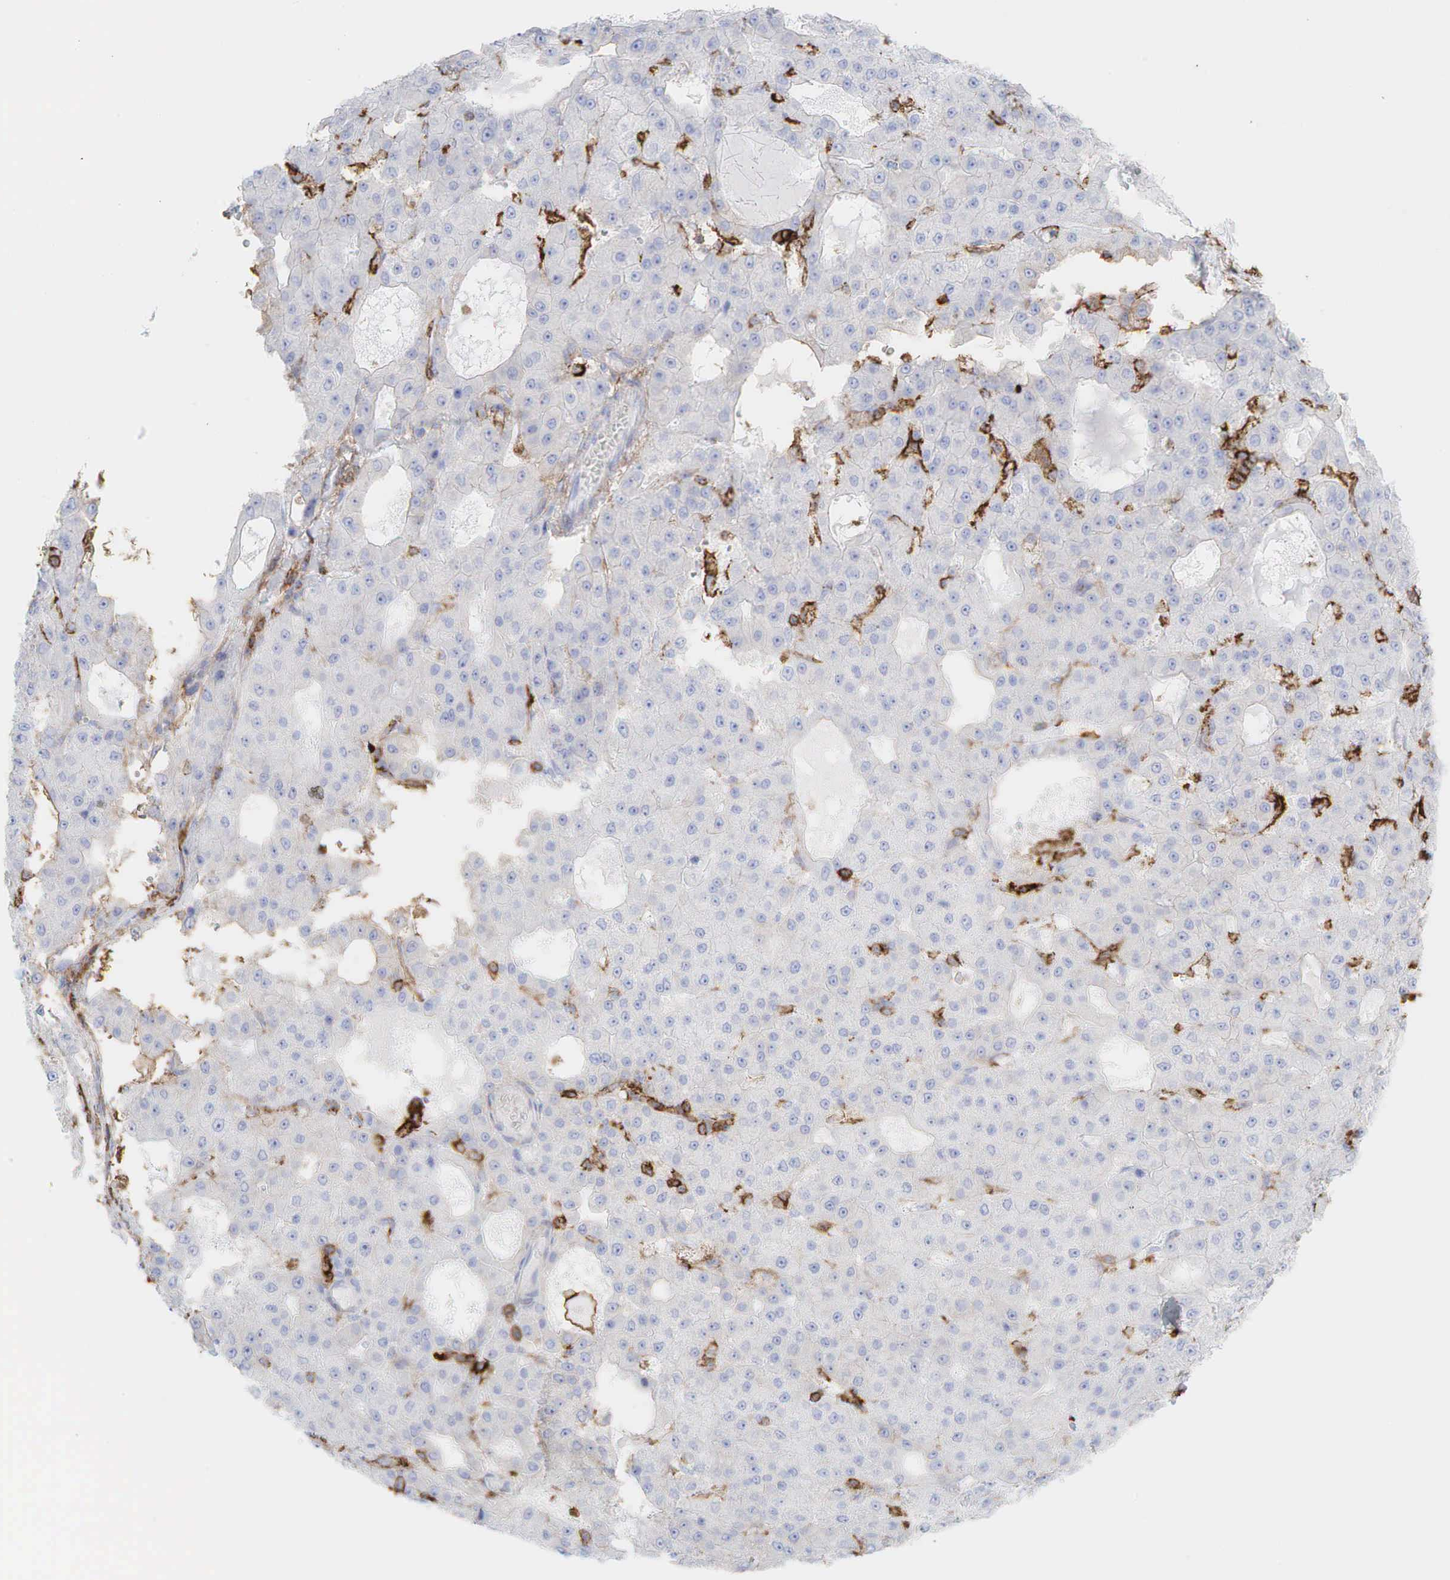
{"staining": {"intensity": "negative", "quantity": "none", "location": "none"}, "tissue": "liver cancer", "cell_type": "Tumor cells", "image_type": "cancer", "snomed": [{"axis": "morphology", "description": "Carcinoma, Hepatocellular, NOS"}, {"axis": "topography", "description": "Liver"}], "caption": "Immunohistochemistry (IHC) photomicrograph of neoplastic tissue: liver cancer stained with DAB demonstrates no significant protein expression in tumor cells.", "gene": "CD44", "patient": {"sex": "male", "age": 47}}